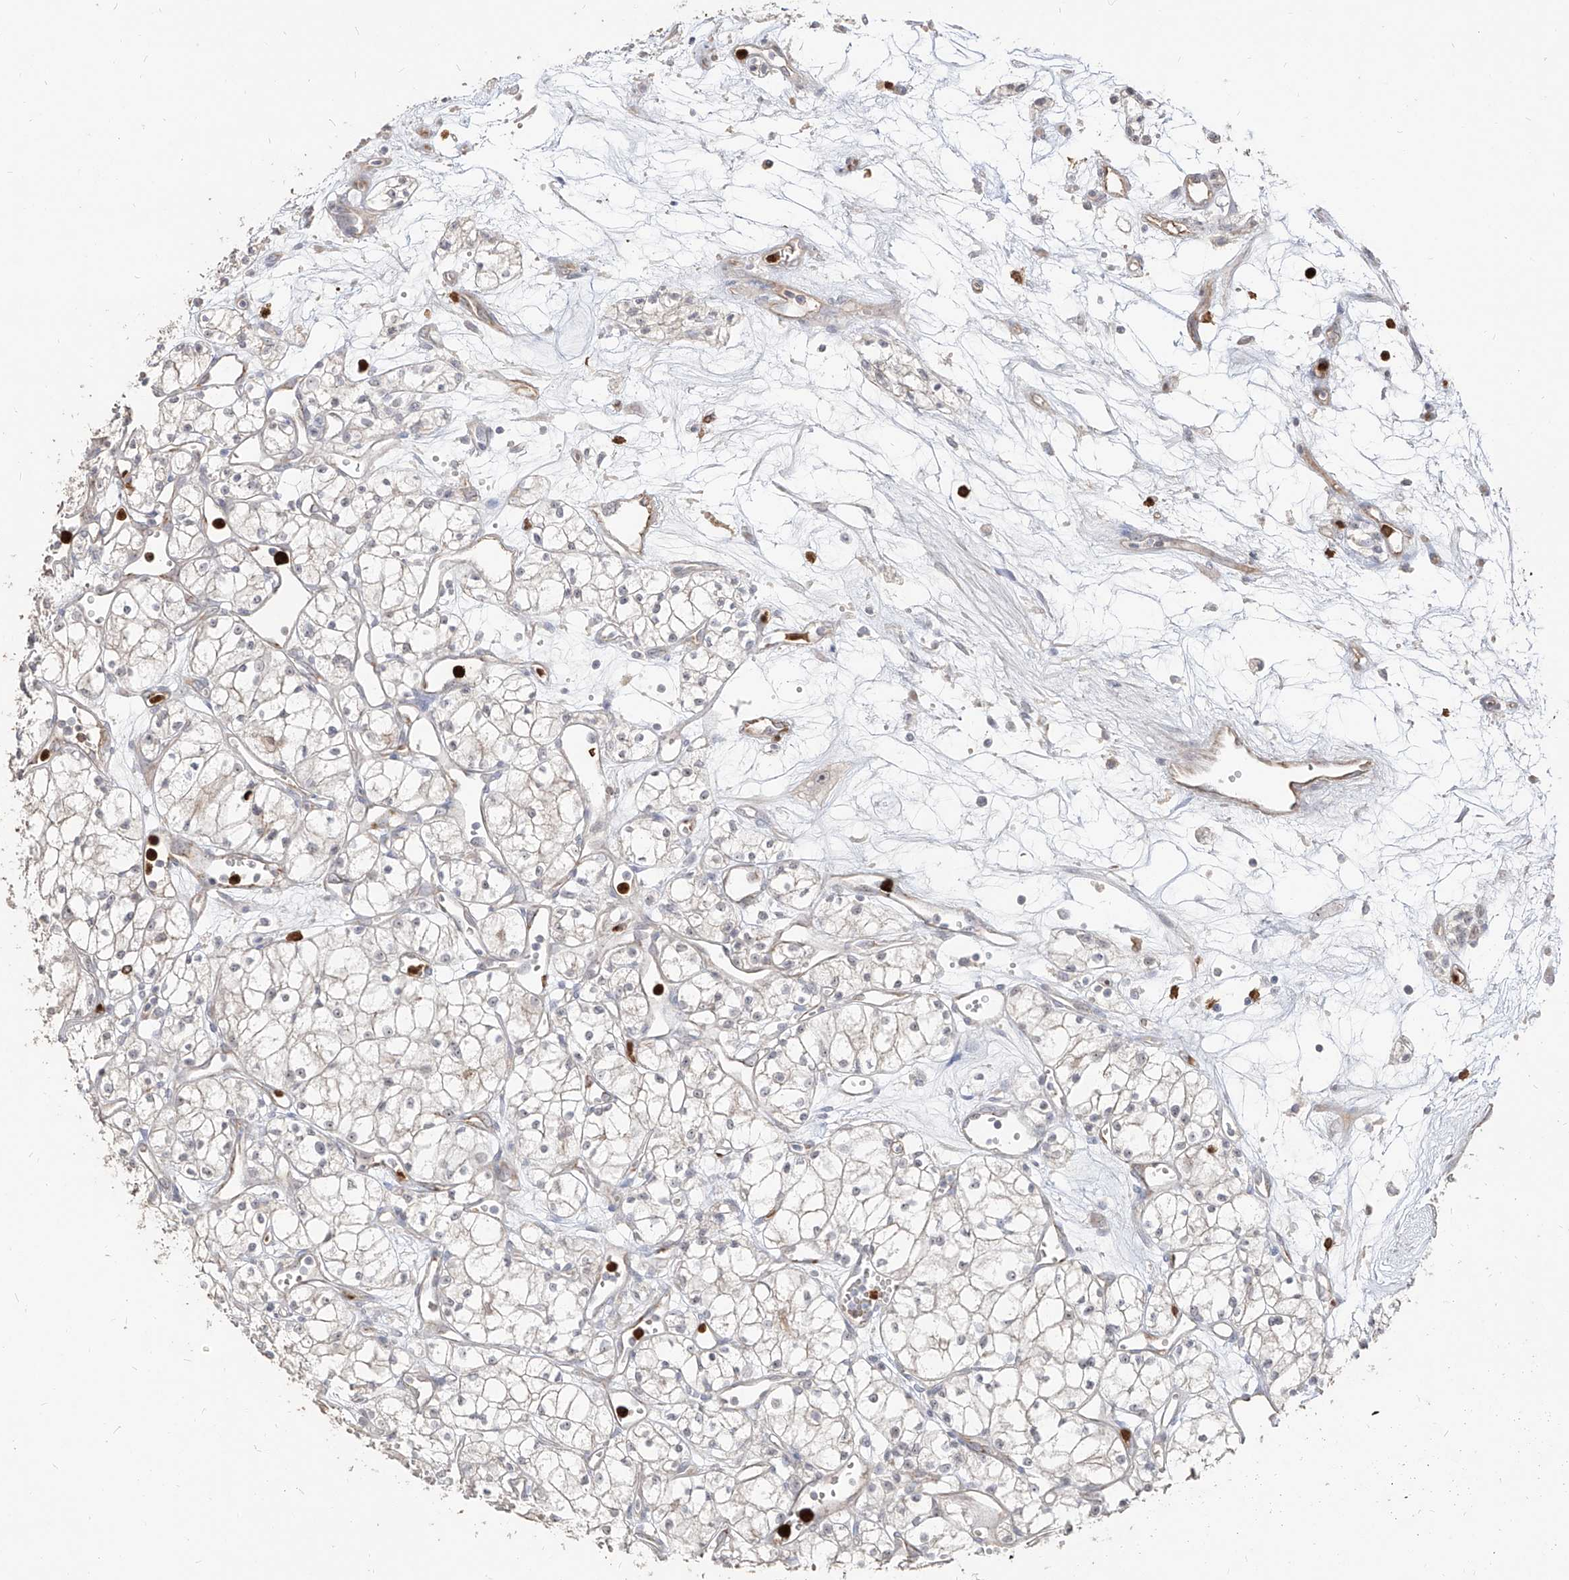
{"staining": {"intensity": "negative", "quantity": "none", "location": "none"}, "tissue": "renal cancer", "cell_type": "Tumor cells", "image_type": "cancer", "snomed": [{"axis": "morphology", "description": "Adenocarcinoma, NOS"}, {"axis": "topography", "description": "Kidney"}], "caption": "A high-resolution micrograph shows IHC staining of adenocarcinoma (renal), which shows no significant positivity in tumor cells.", "gene": "ZNF227", "patient": {"sex": "male", "age": 59}}